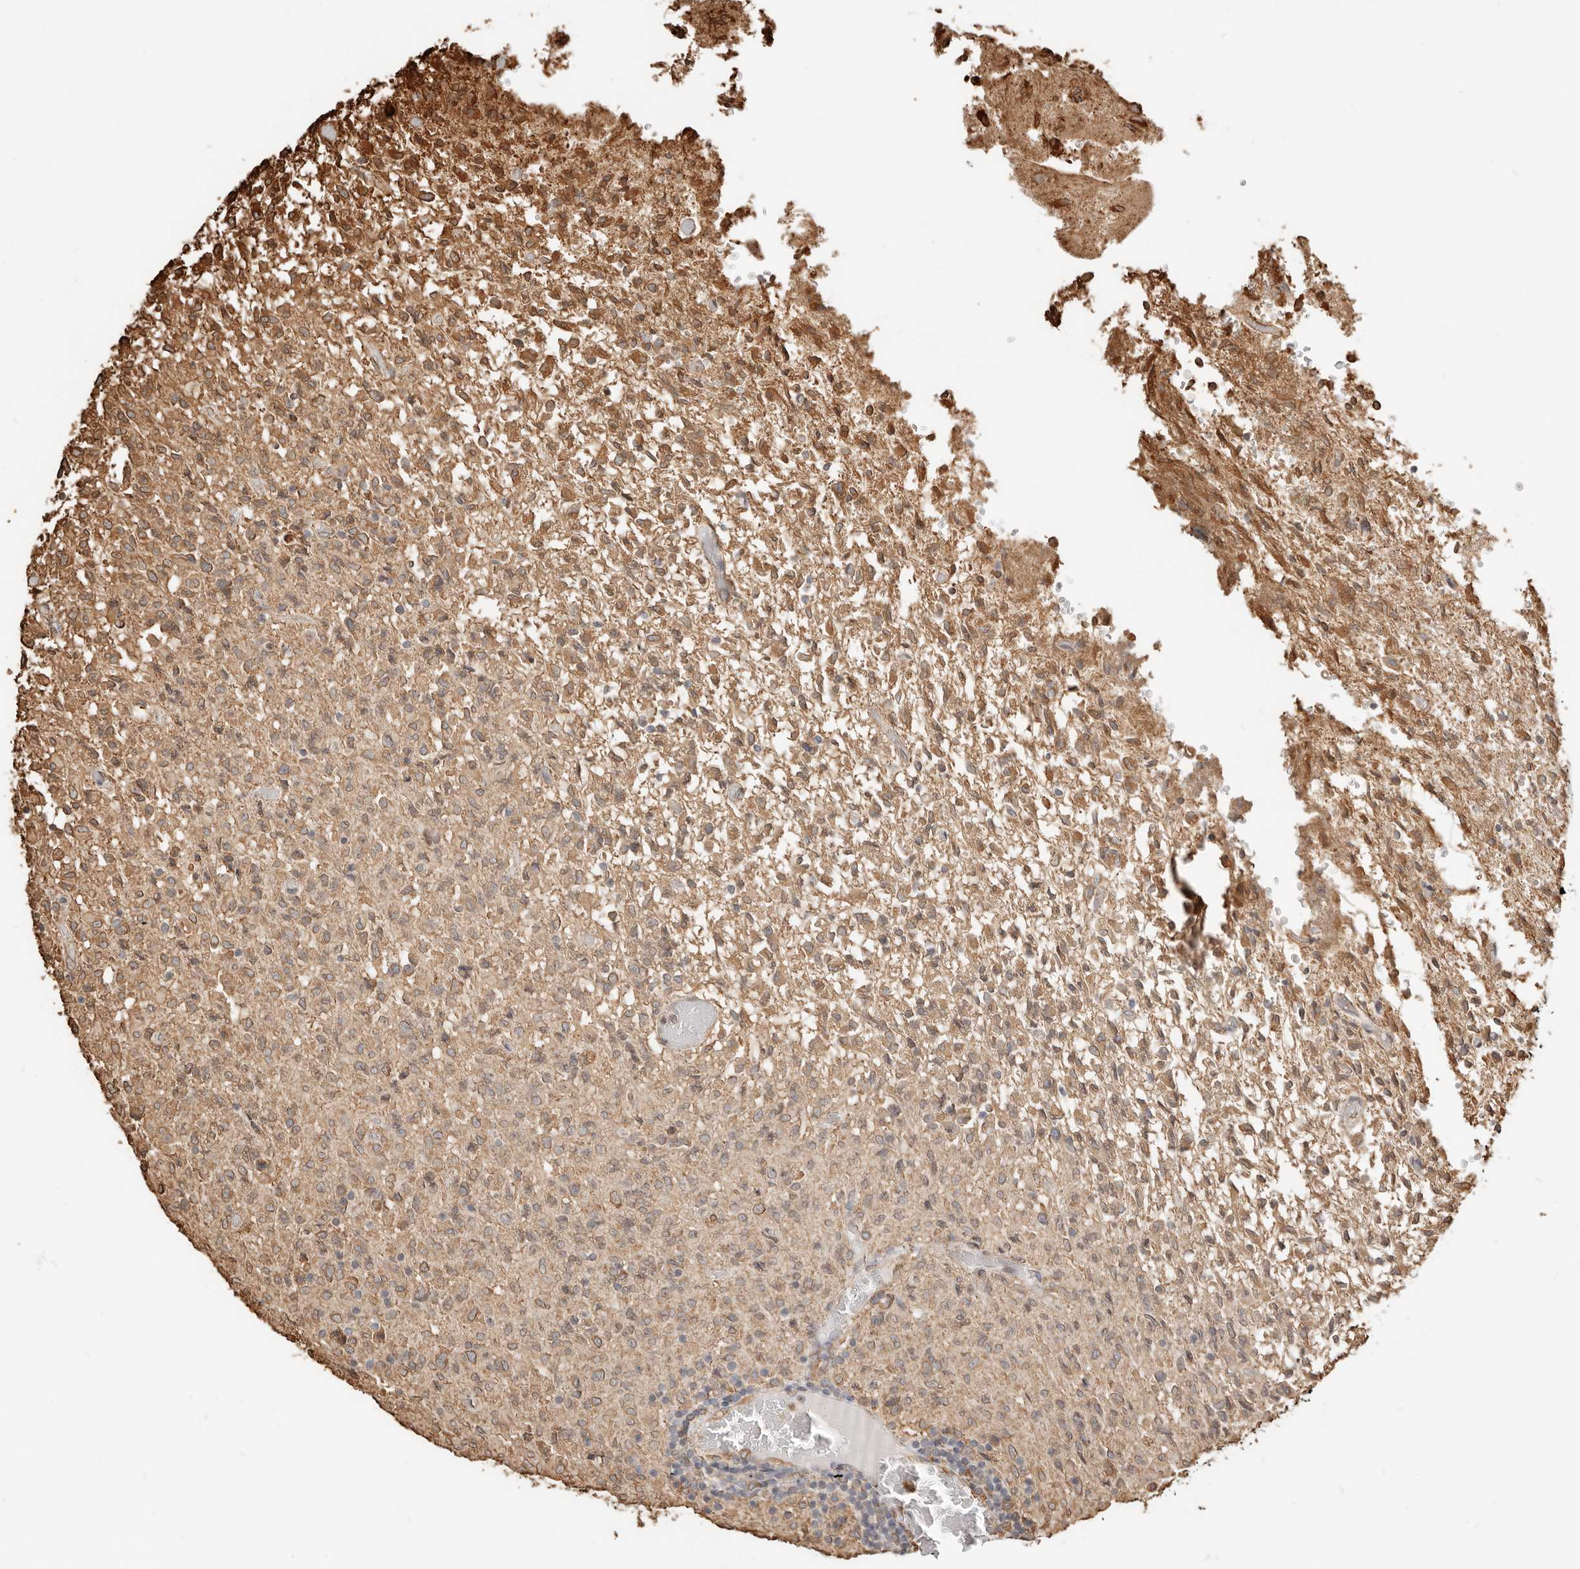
{"staining": {"intensity": "moderate", "quantity": ">75%", "location": "cytoplasmic/membranous"}, "tissue": "glioma", "cell_type": "Tumor cells", "image_type": "cancer", "snomed": [{"axis": "morphology", "description": "Glioma, malignant, High grade"}, {"axis": "topography", "description": "Brain"}], "caption": "Glioma stained for a protein (brown) reveals moderate cytoplasmic/membranous positive staining in approximately >75% of tumor cells.", "gene": "ARHGEF10L", "patient": {"sex": "female", "age": 57}}